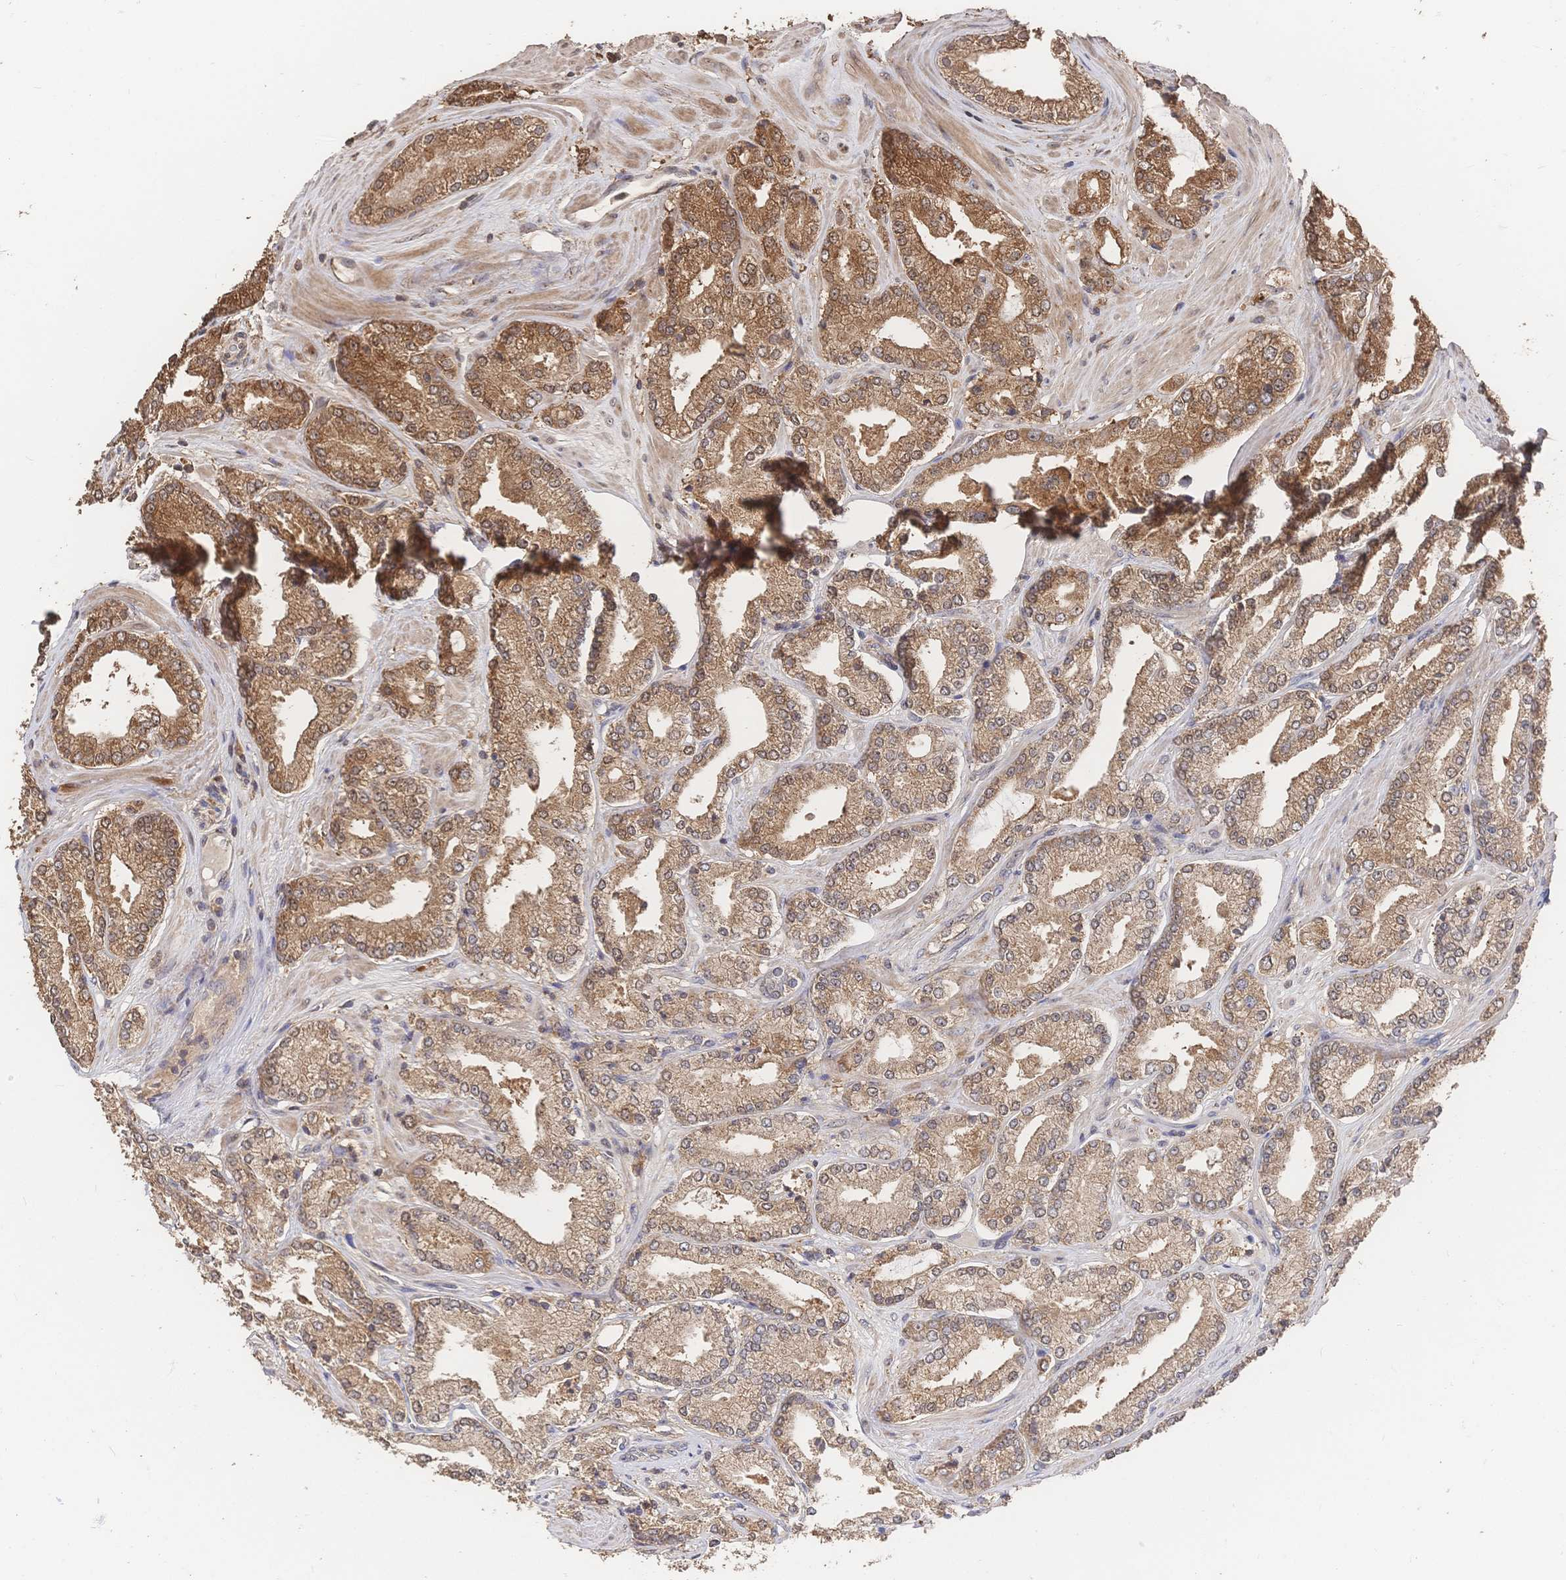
{"staining": {"intensity": "moderate", "quantity": ">75%", "location": "cytoplasmic/membranous"}, "tissue": "prostate cancer", "cell_type": "Tumor cells", "image_type": "cancer", "snomed": [{"axis": "morphology", "description": "Adenocarcinoma, High grade"}, {"axis": "topography", "description": "Prostate"}], "caption": "Protein staining demonstrates moderate cytoplasmic/membranous expression in approximately >75% of tumor cells in prostate cancer. (Brightfield microscopy of DAB IHC at high magnification).", "gene": "DNAJA4", "patient": {"sex": "male", "age": 63}}